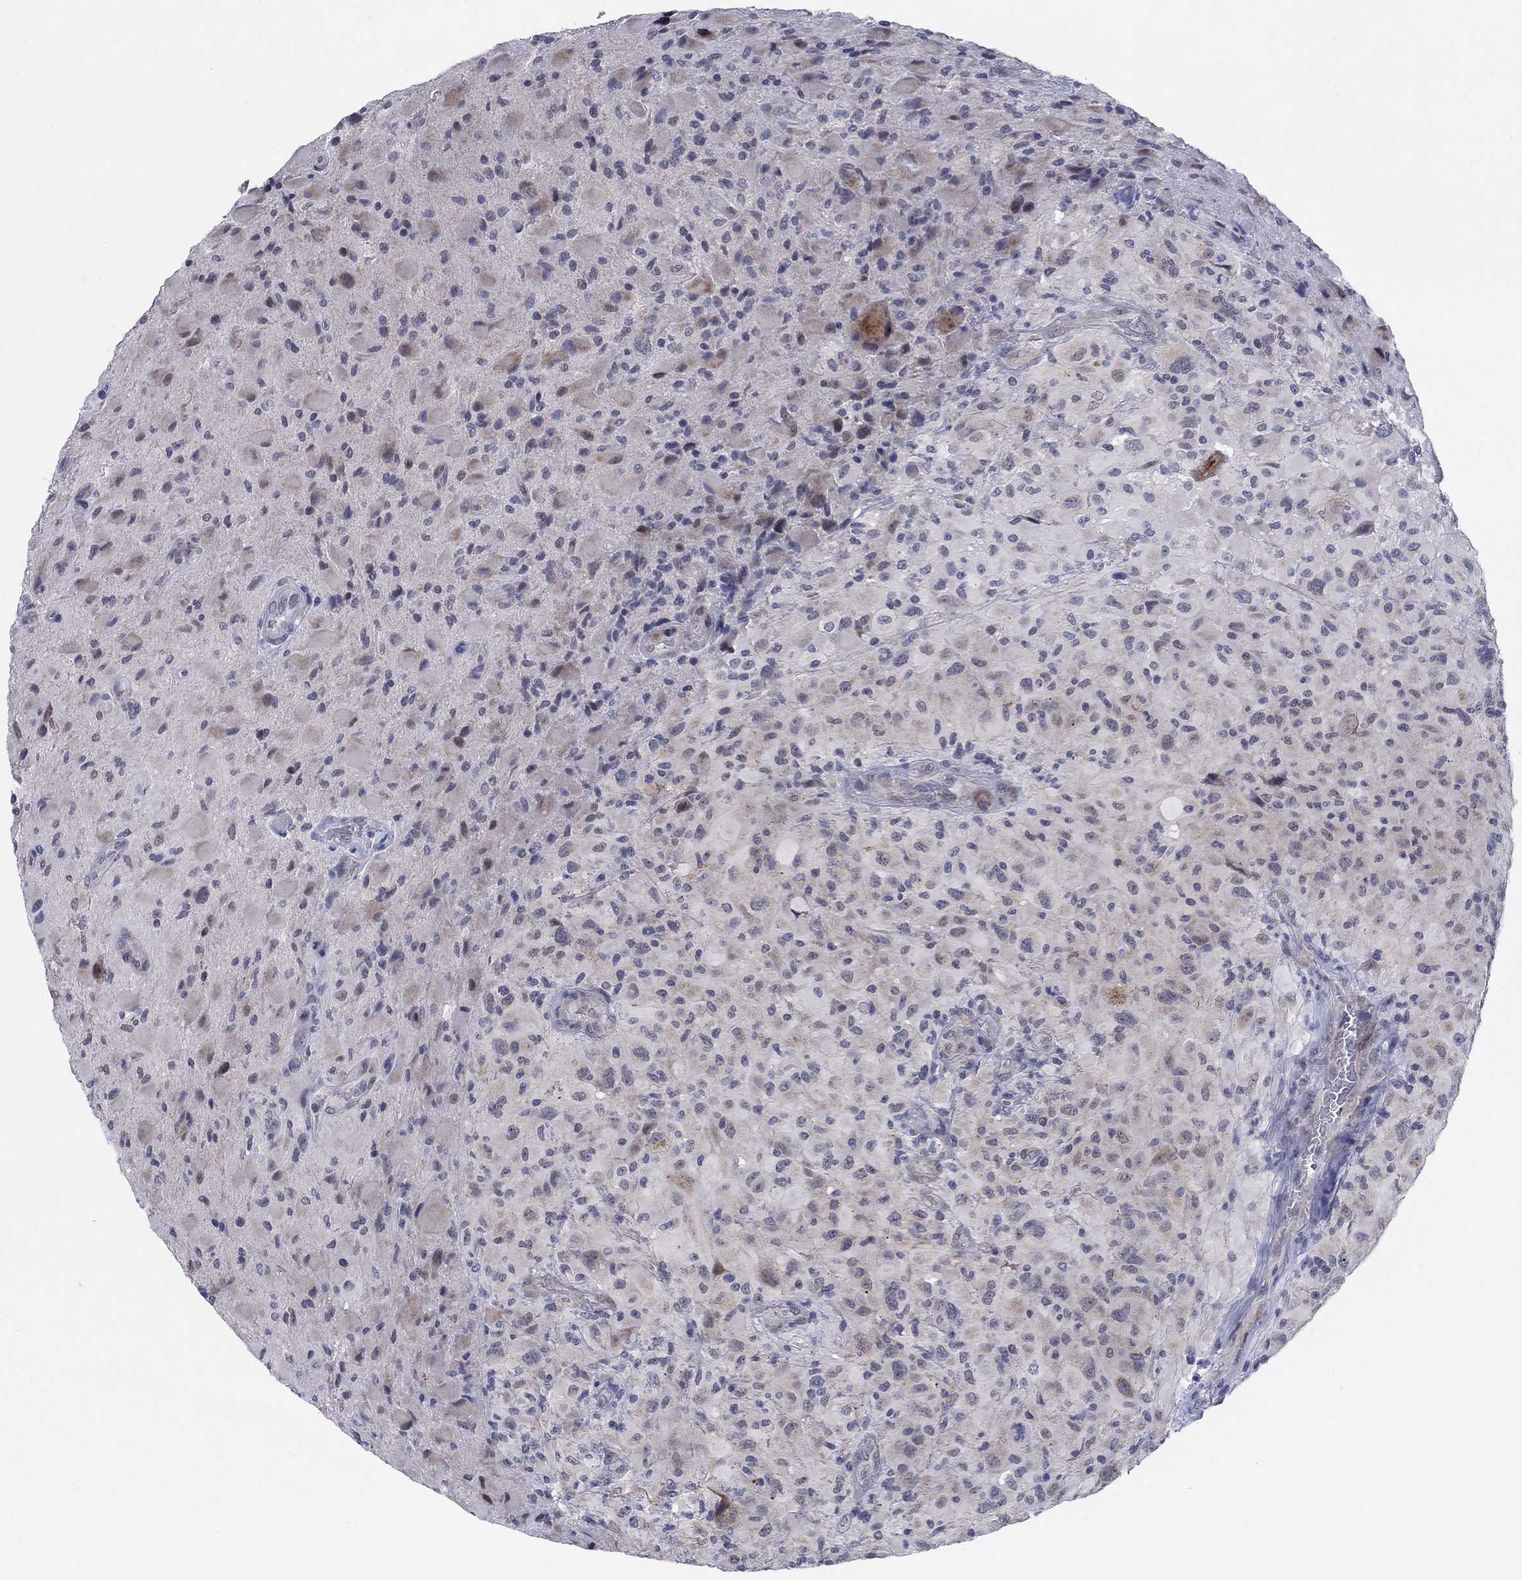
{"staining": {"intensity": "negative", "quantity": "none", "location": "none"}, "tissue": "glioma", "cell_type": "Tumor cells", "image_type": "cancer", "snomed": [{"axis": "morphology", "description": "Glioma, malignant, High grade"}, {"axis": "topography", "description": "Cerebral cortex"}], "caption": "A high-resolution photomicrograph shows IHC staining of glioma, which demonstrates no significant expression in tumor cells.", "gene": "SDC1", "patient": {"sex": "male", "age": 35}}